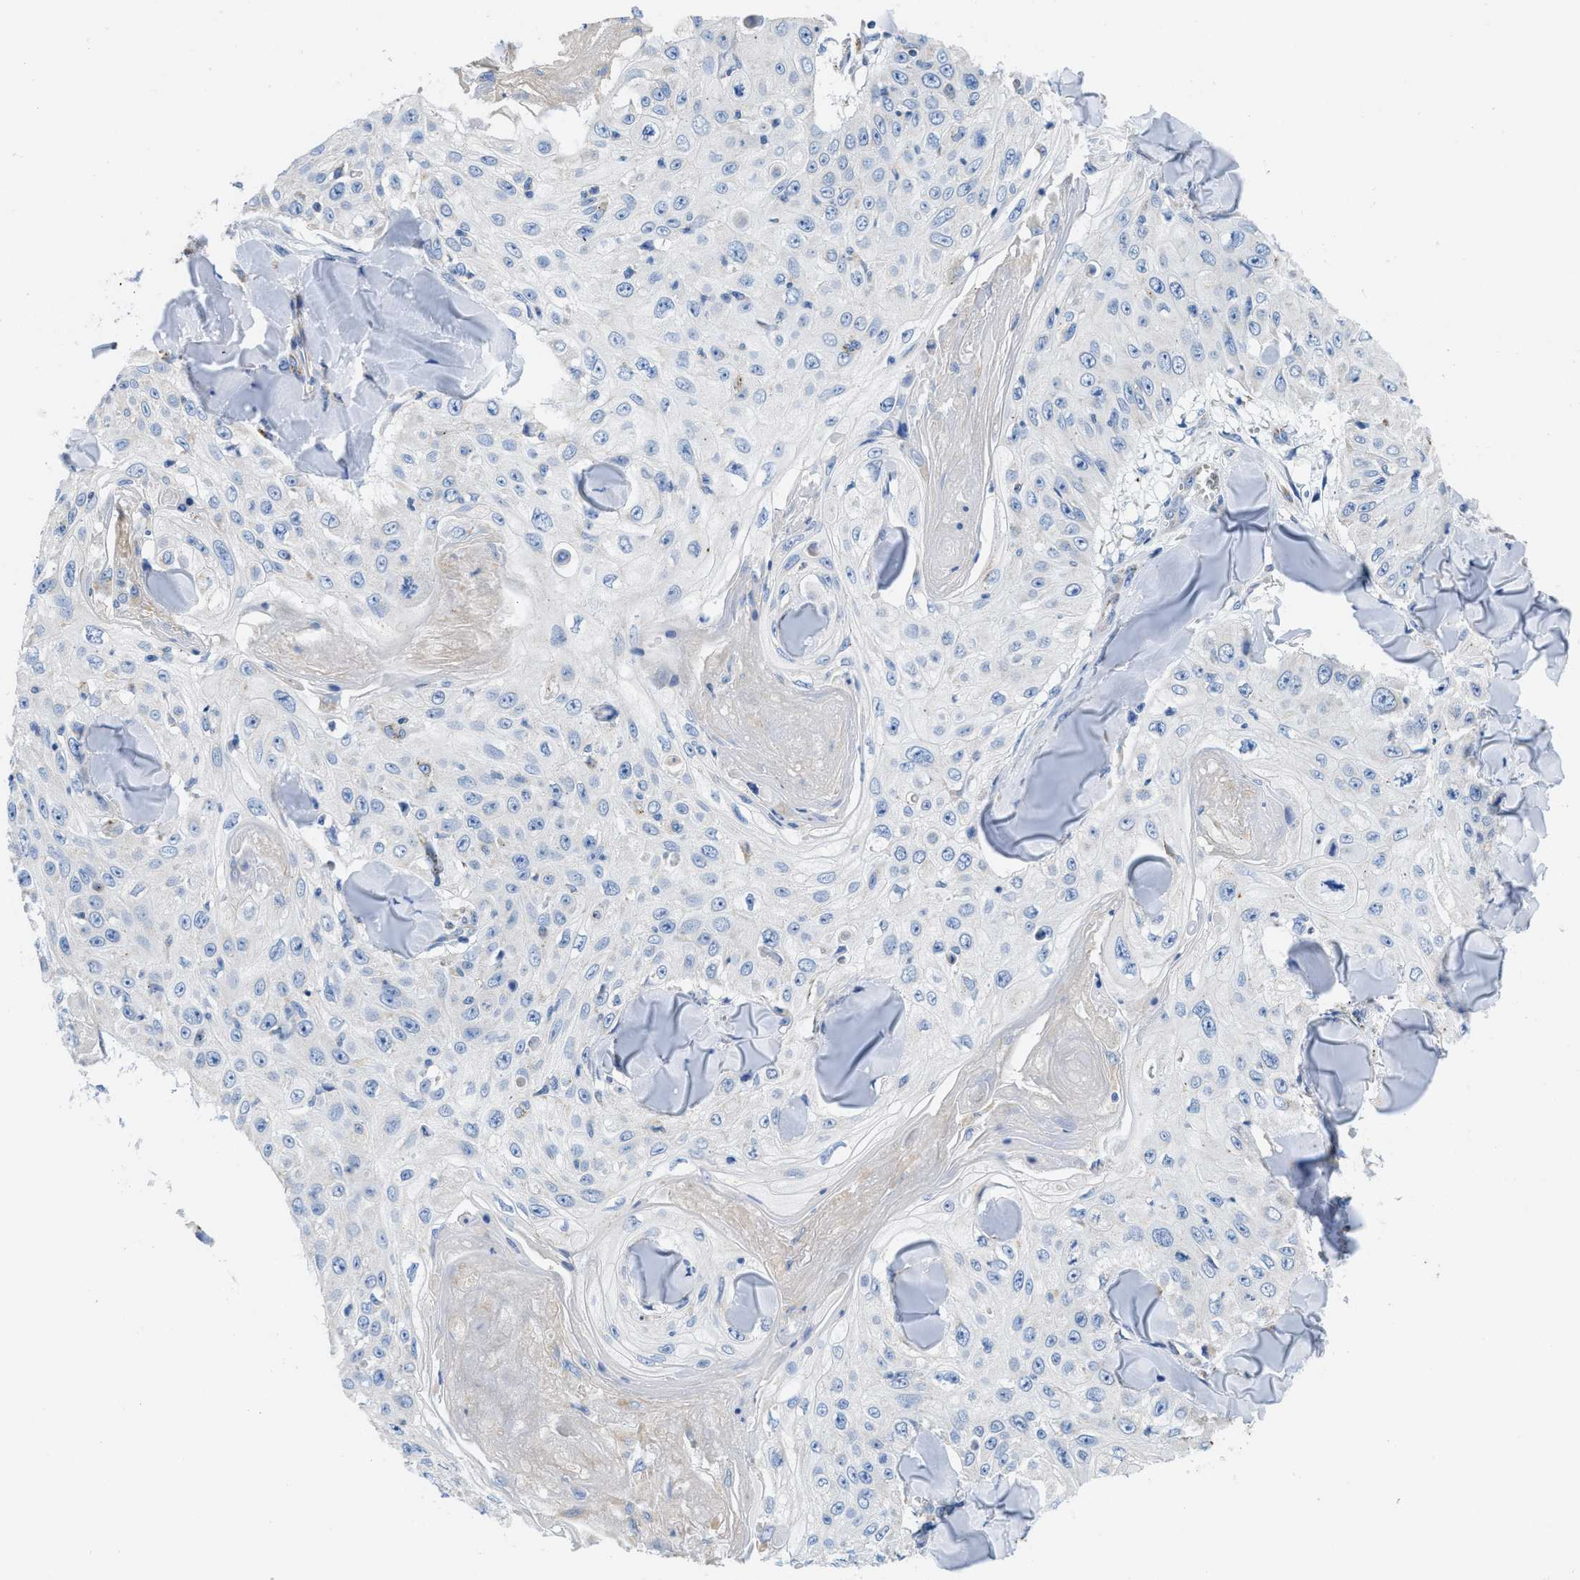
{"staining": {"intensity": "negative", "quantity": "none", "location": "none"}, "tissue": "skin cancer", "cell_type": "Tumor cells", "image_type": "cancer", "snomed": [{"axis": "morphology", "description": "Squamous cell carcinoma, NOS"}, {"axis": "topography", "description": "Skin"}], "caption": "IHC histopathology image of human skin cancer stained for a protein (brown), which demonstrates no expression in tumor cells.", "gene": "SLC25A13", "patient": {"sex": "male", "age": 86}}